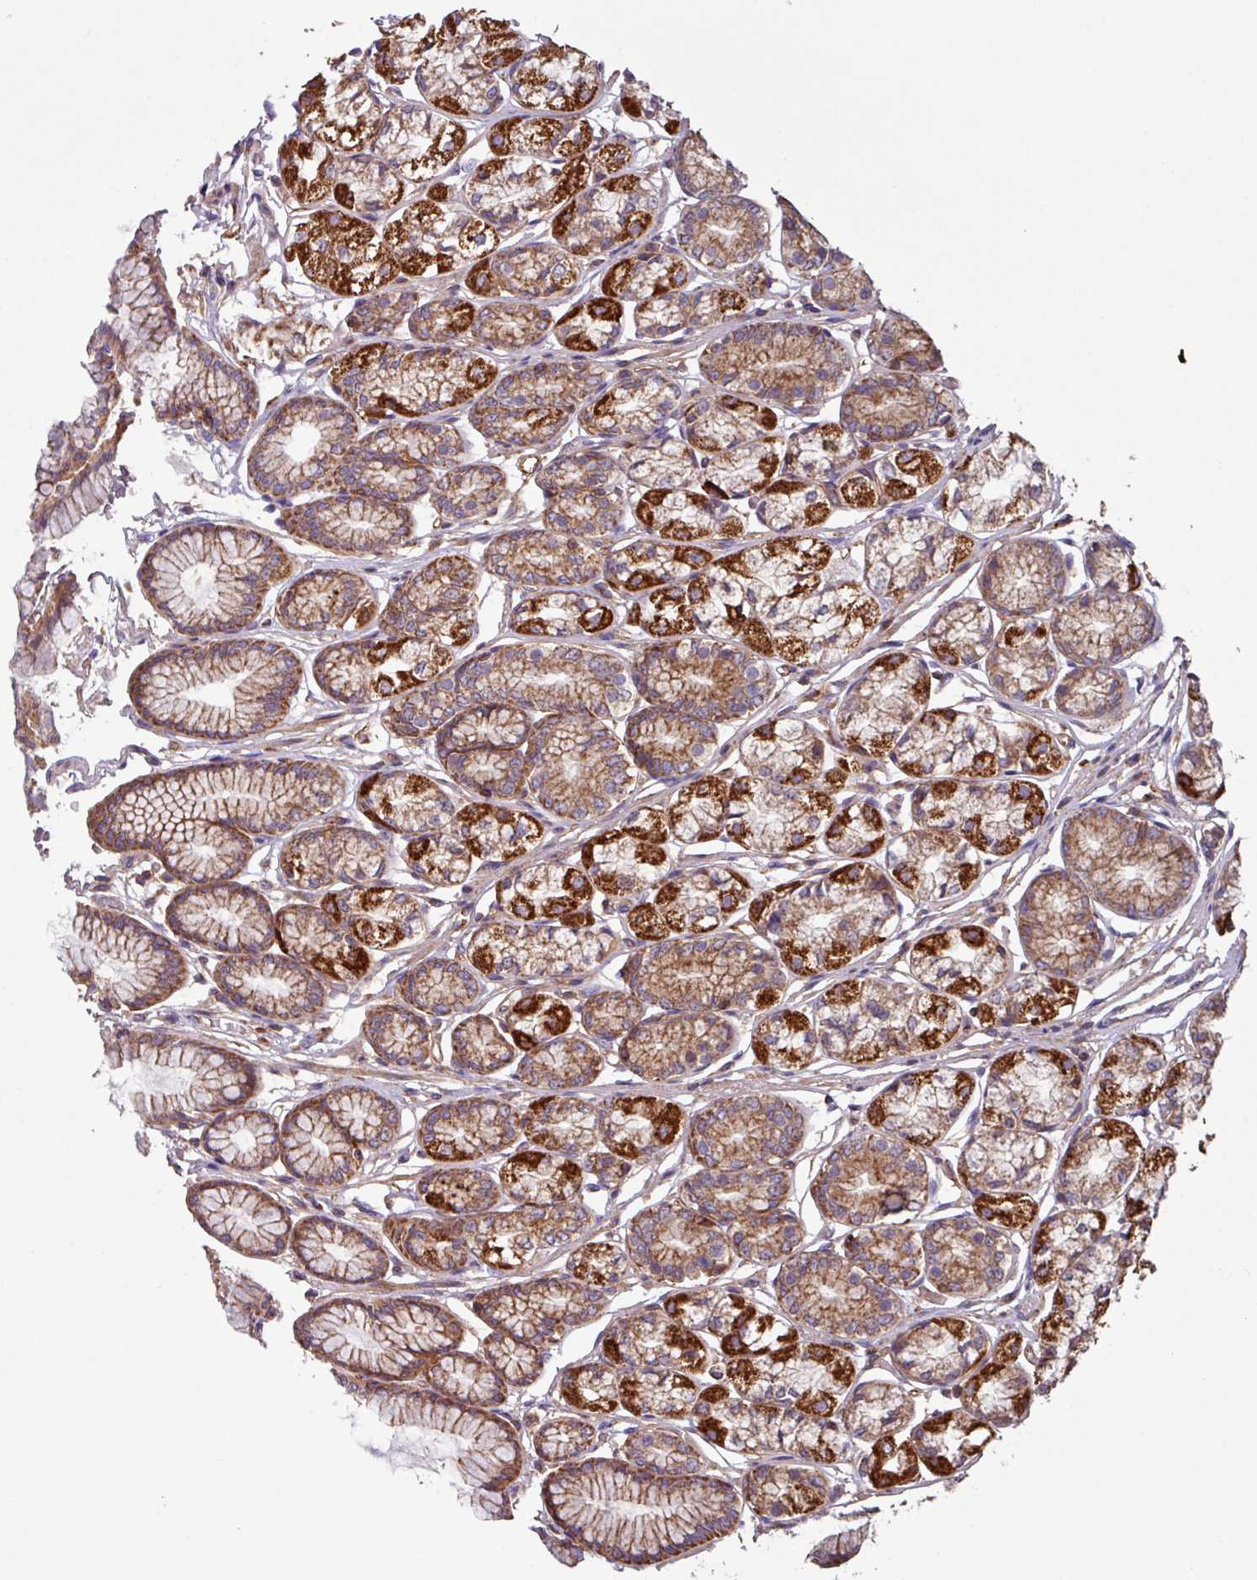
{"staining": {"intensity": "strong", "quantity": ">75%", "location": "cytoplasmic/membranous"}, "tissue": "stomach", "cell_type": "Glandular cells", "image_type": "normal", "snomed": [{"axis": "morphology", "description": "Normal tissue, NOS"}, {"axis": "morphology", "description": "Adenocarcinoma, NOS"}, {"axis": "morphology", "description": "Adenocarcinoma, High grade"}, {"axis": "topography", "description": "Stomach, upper"}, {"axis": "topography", "description": "Stomach"}], "caption": "Immunohistochemistry staining of normal stomach, which shows high levels of strong cytoplasmic/membranous staining in approximately >75% of glandular cells indicating strong cytoplasmic/membranous protein staining. The staining was performed using DAB (3,3'-diaminobenzidine) (brown) for protein detection and nuclei were counterstained in hematoxylin (blue).", "gene": "PLEKHD1", "patient": {"sex": "female", "age": 65}}